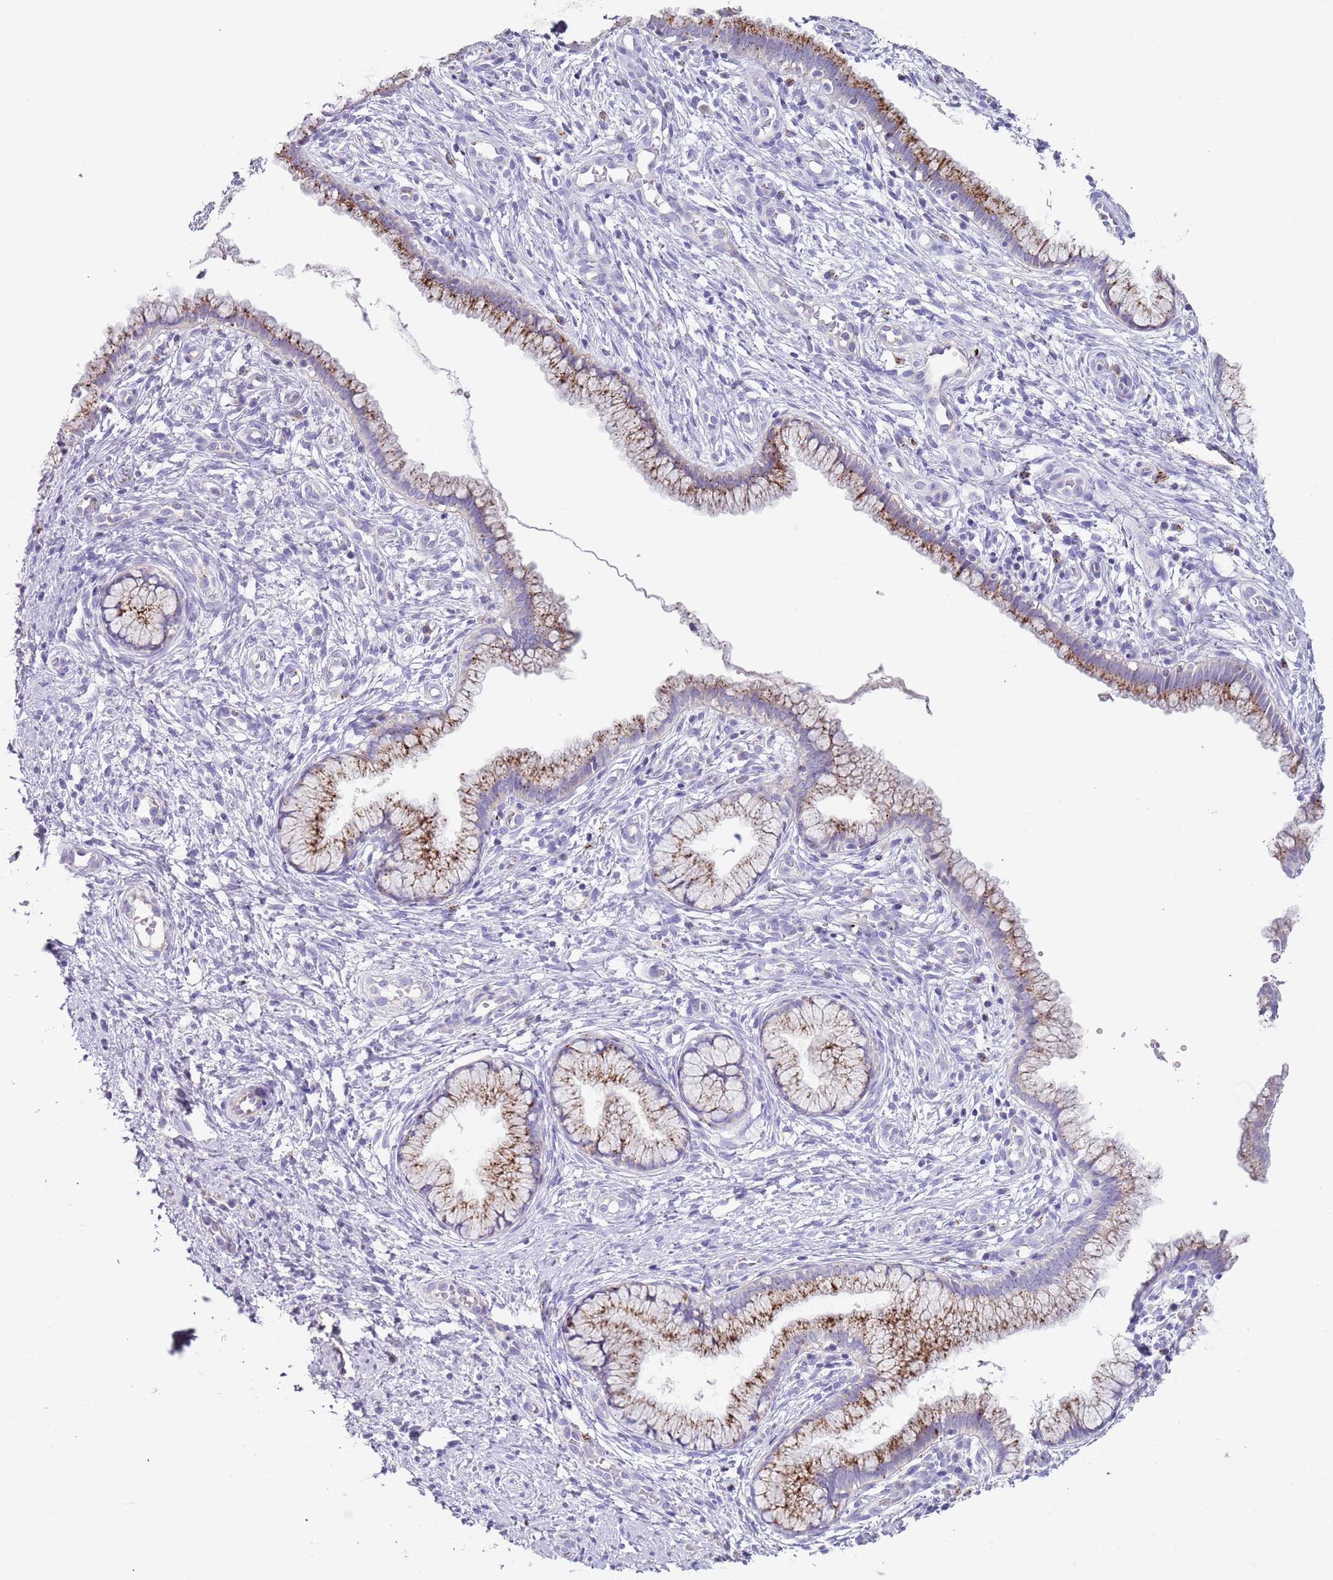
{"staining": {"intensity": "moderate", "quantity": "25%-75%", "location": "cytoplasmic/membranous"}, "tissue": "cervix", "cell_type": "Glandular cells", "image_type": "normal", "snomed": [{"axis": "morphology", "description": "Normal tissue, NOS"}, {"axis": "topography", "description": "Cervix"}], "caption": "Cervix stained with a brown dye demonstrates moderate cytoplasmic/membranous positive expression in about 25%-75% of glandular cells.", "gene": "LRRN3", "patient": {"sex": "female", "age": 36}}